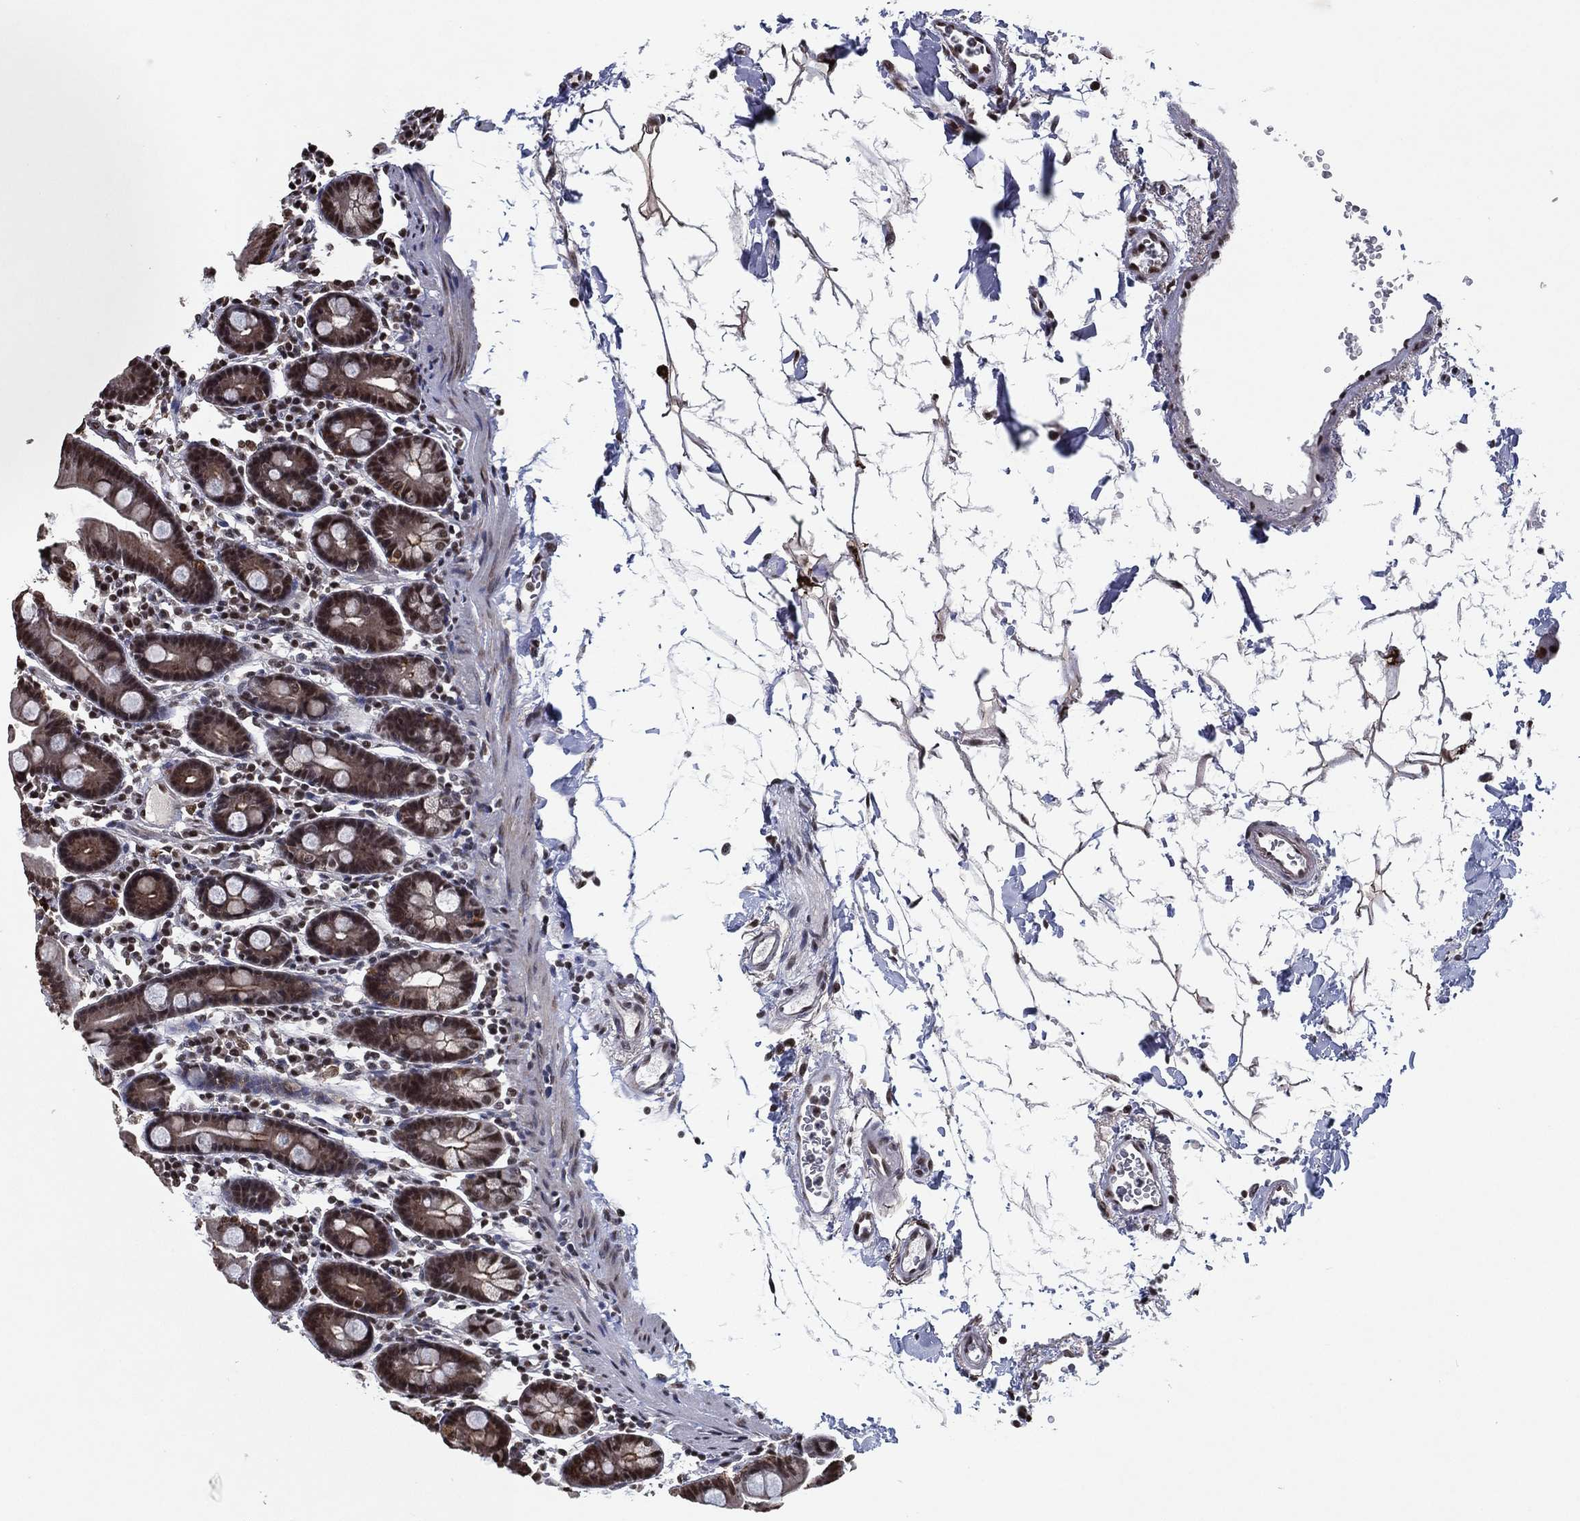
{"staining": {"intensity": "strong", "quantity": ">75%", "location": "cytoplasmic/membranous,nuclear"}, "tissue": "duodenum", "cell_type": "Glandular cells", "image_type": "normal", "snomed": [{"axis": "morphology", "description": "Normal tissue, NOS"}, {"axis": "topography", "description": "Duodenum"}], "caption": "A high amount of strong cytoplasmic/membranous,nuclear staining is appreciated in approximately >75% of glandular cells in unremarkable duodenum. Nuclei are stained in blue.", "gene": "ZBTB42", "patient": {"sex": "male", "age": 59}}